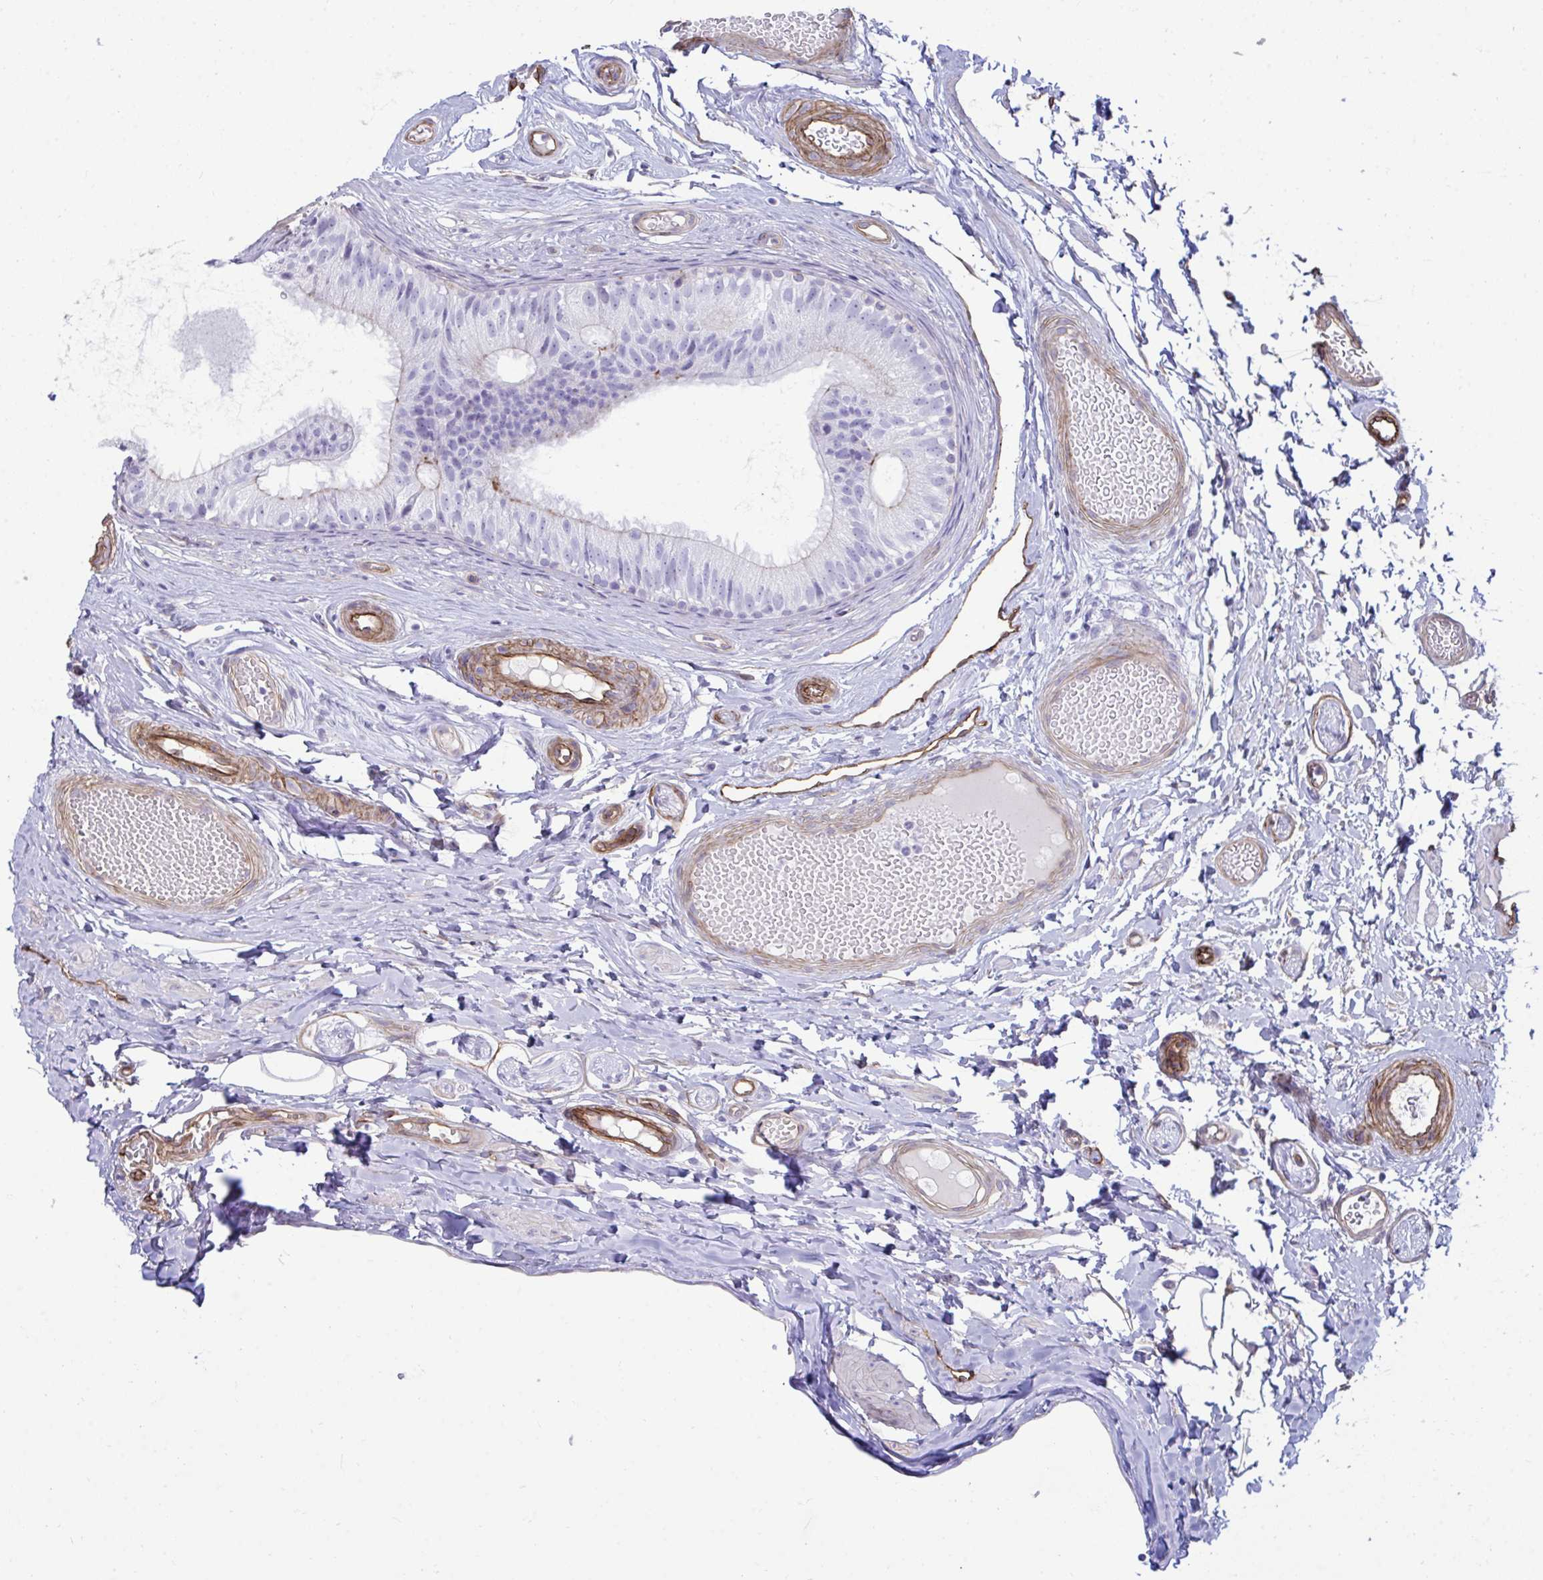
{"staining": {"intensity": "moderate", "quantity": "<25%", "location": "cytoplasmic/membranous"}, "tissue": "epididymis", "cell_type": "Glandular cells", "image_type": "normal", "snomed": [{"axis": "morphology", "description": "Normal tissue, NOS"}, {"axis": "morphology", "description": "Seminoma, NOS"}, {"axis": "topography", "description": "Testis"}, {"axis": "topography", "description": "Epididymis"}], "caption": "IHC micrograph of unremarkable epididymis: epididymis stained using IHC shows low levels of moderate protein expression localized specifically in the cytoplasmic/membranous of glandular cells, appearing as a cytoplasmic/membranous brown color.", "gene": "UBL3", "patient": {"sex": "male", "age": 34}}